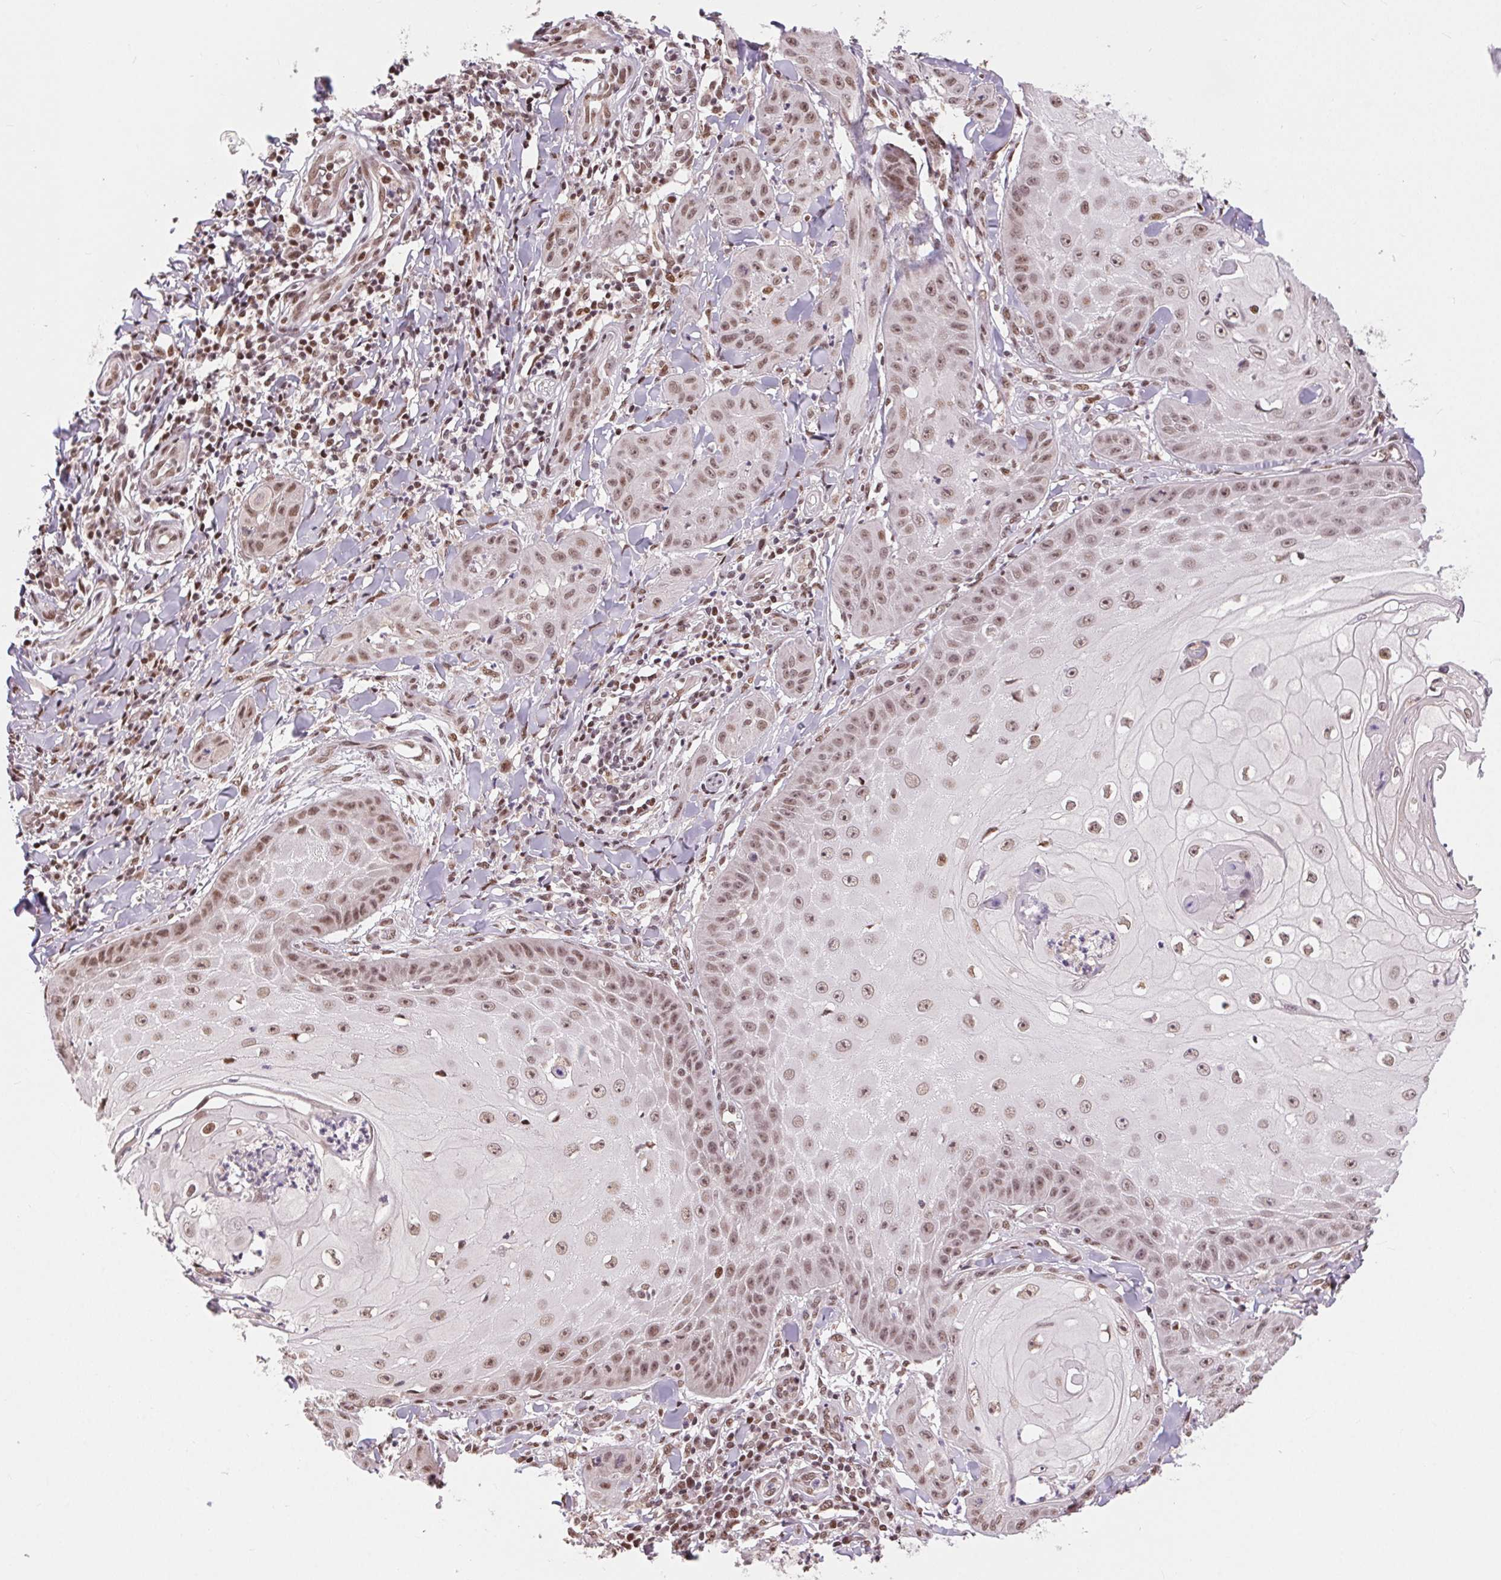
{"staining": {"intensity": "moderate", "quantity": ">75%", "location": "nuclear"}, "tissue": "skin cancer", "cell_type": "Tumor cells", "image_type": "cancer", "snomed": [{"axis": "morphology", "description": "Squamous cell carcinoma, NOS"}, {"axis": "topography", "description": "Skin"}], "caption": "Brown immunohistochemical staining in human squamous cell carcinoma (skin) displays moderate nuclear expression in approximately >75% of tumor cells.", "gene": "RAD23A", "patient": {"sex": "male", "age": 70}}